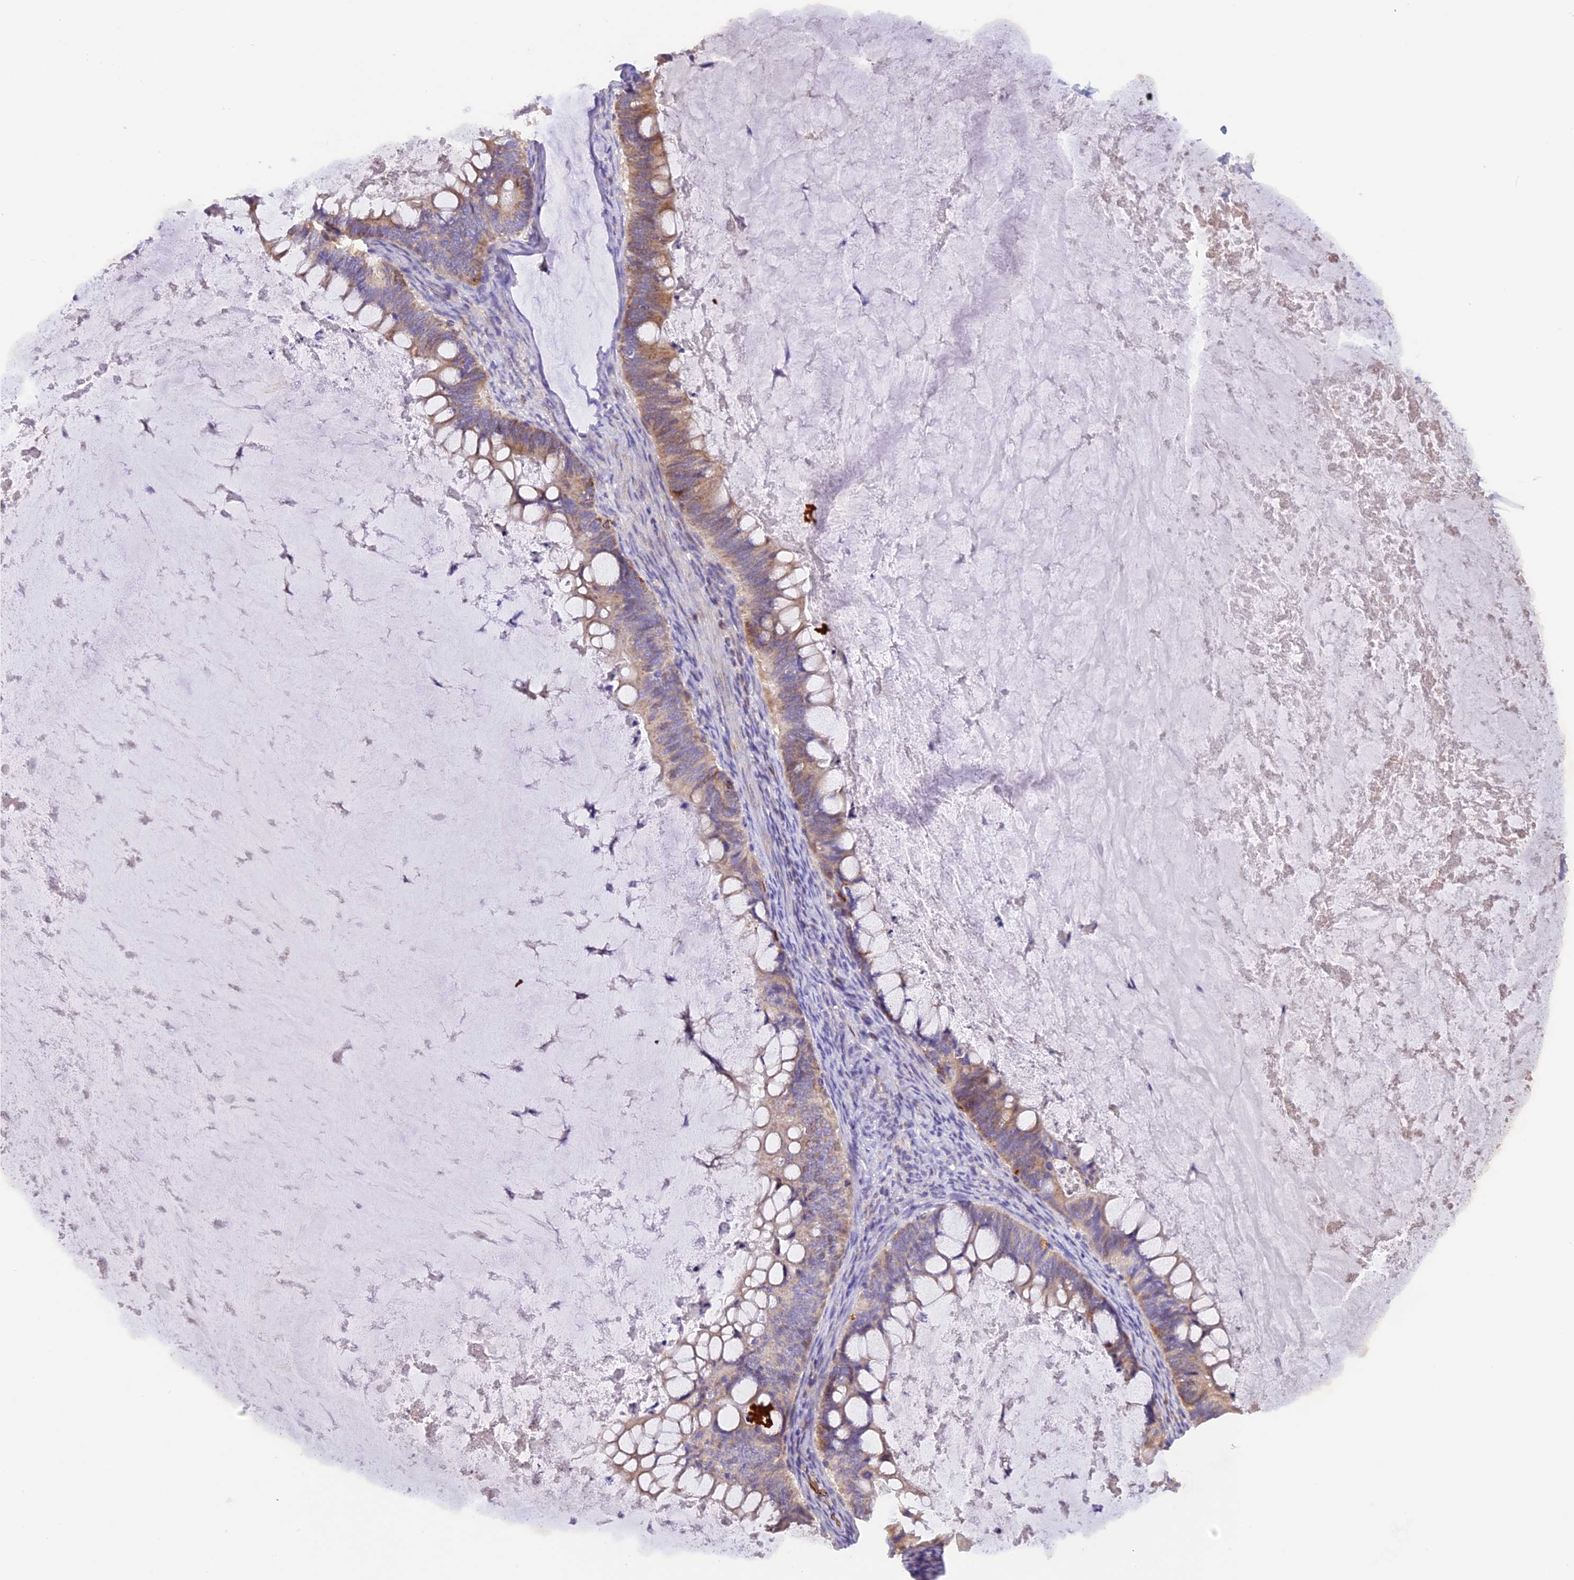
{"staining": {"intensity": "weak", "quantity": "25%-75%", "location": "cytoplasmic/membranous"}, "tissue": "ovarian cancer", "cell_type": "Tumor cells", "image_type": "cancer", "snomed": [{"axis": "morphology", "description": "Cystadenocarcinoma, mucinous, NOS"}, {"axis": "topography", "description": "Ovary"}], "caption": "A photomicrograph of ovarian cancer stained for a protein exhibits weak cytoplasmic/membranous brown staining in tumor cells. Using DAB (3,3'-diaminobenzidine) (brown) and hematoxylin (blue) stains, captured at high magnification using brightfield microscopy.", "gene": "PKIA", "patient": {"sex": "female", "age": 61}}